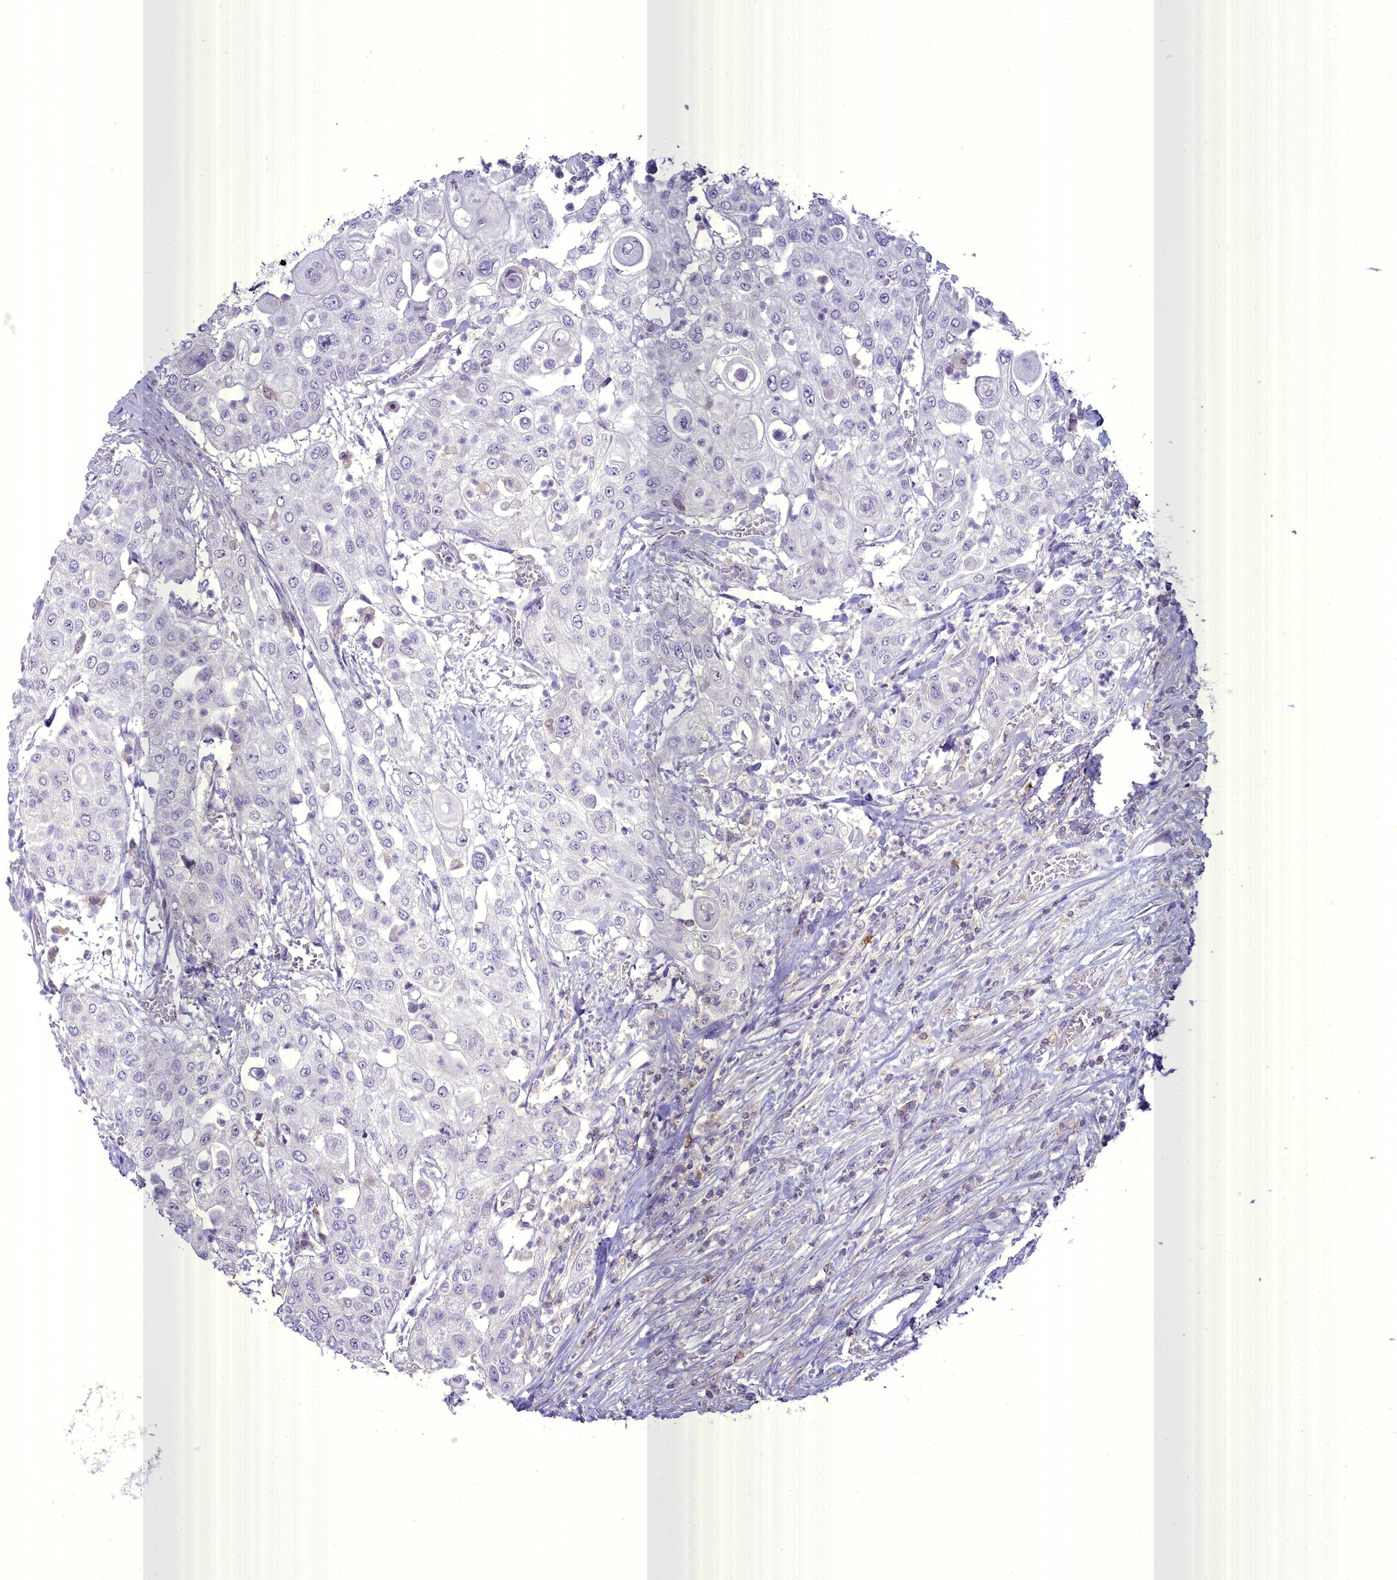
{"staining": {"intensity": "negative", "quantity": "none", "location": "none"}, "tissue": "urothelial cancer", "cell_type": "Tumor cells", "image_type": "cancer", "snomed": [{"axis": "morphology", "description": "Urothelial carcinoma, High grade"}, {"axis": "topography", "description": "Urinary bladder"}], "caption": "Urothelial carcinoma (high-grade) stained for a protein using IHC exhibits no staining tumor cells.", "gene": "BLNK", "patient": {"sex": "female", "age": 79}}